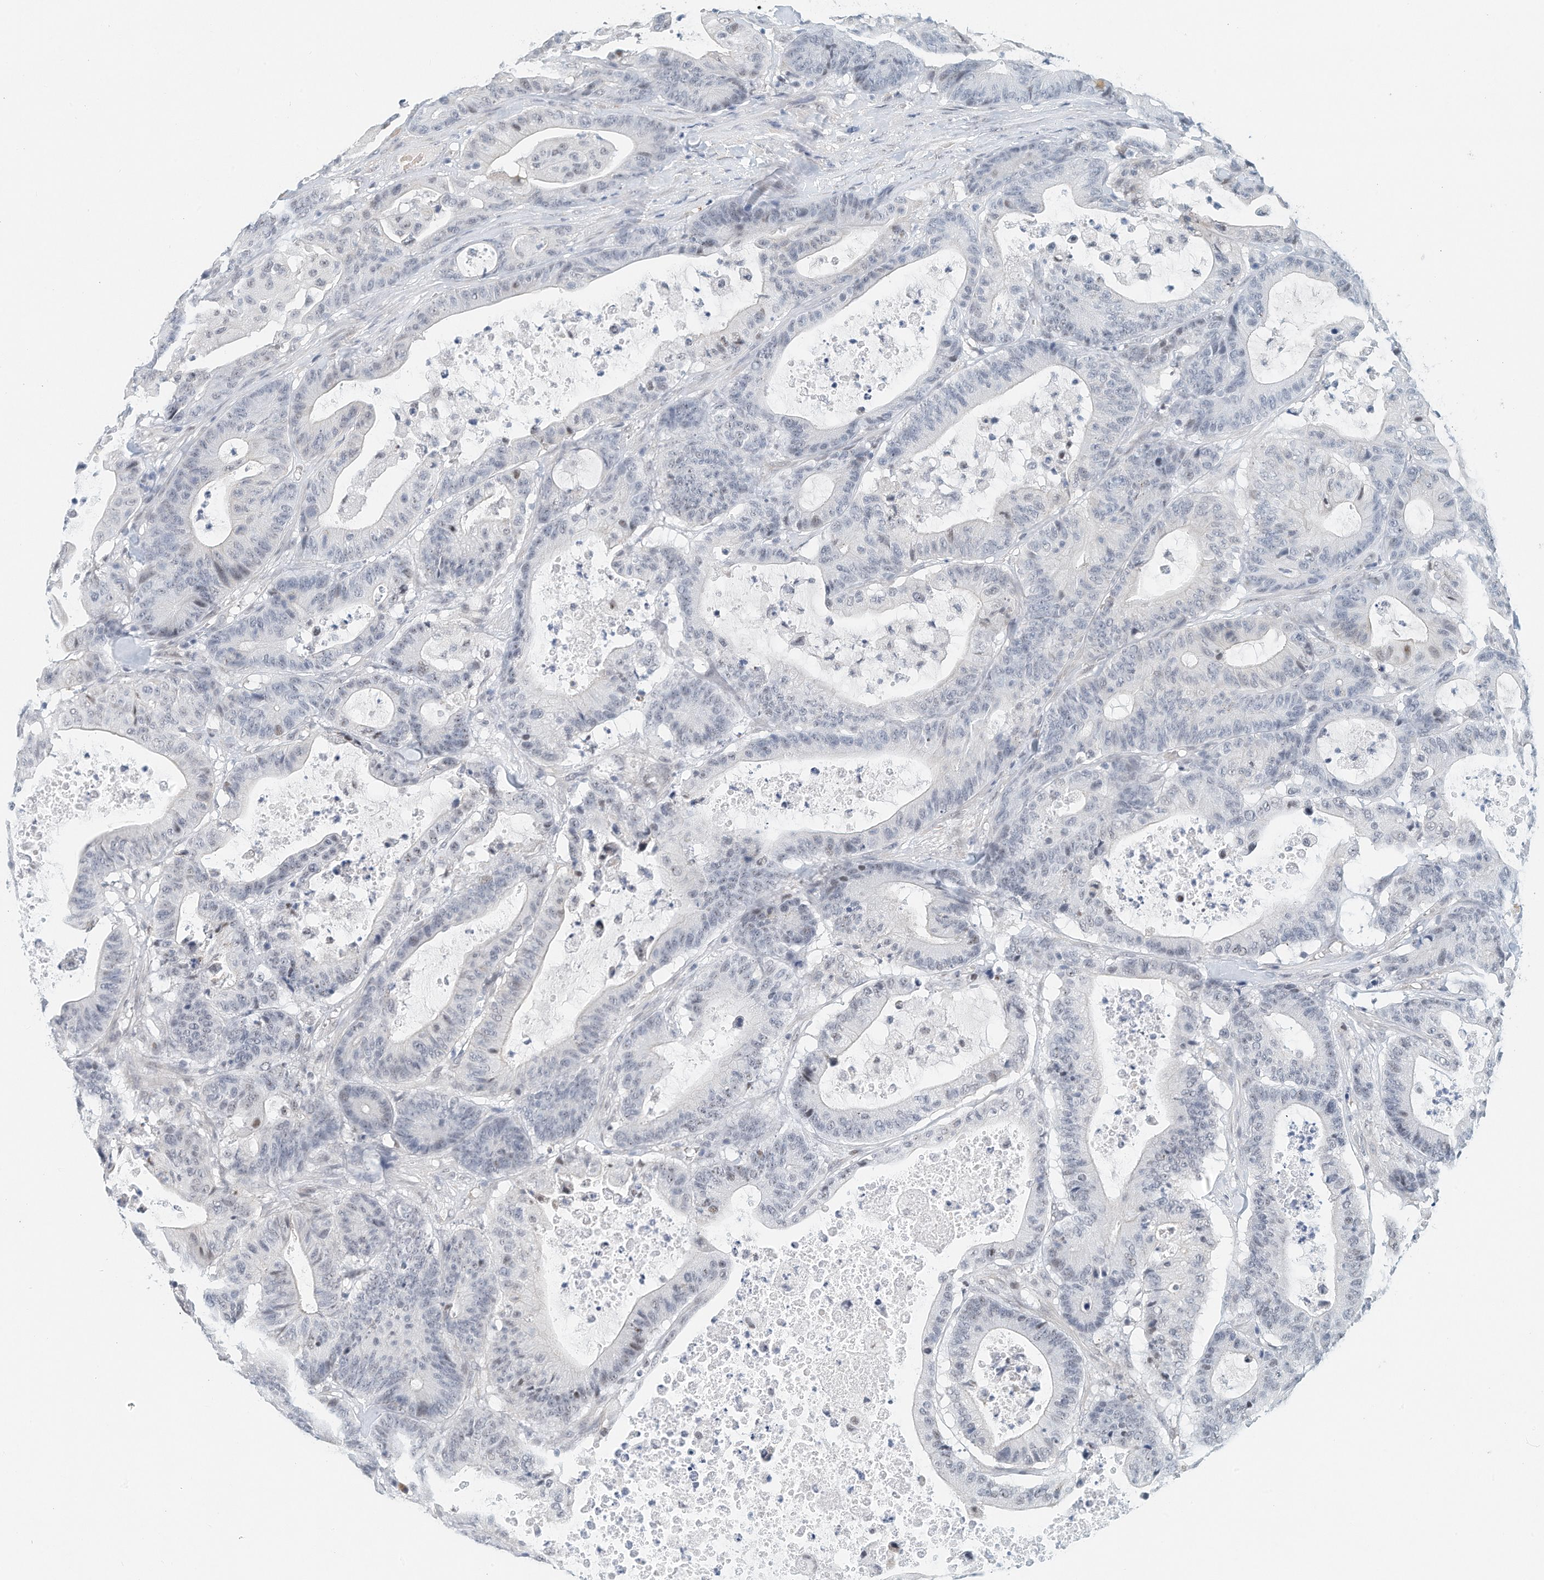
{"staining": {"intensity": "negative", "quantity": "none", "location": "none"}, "tissue": "colorectal cancer", "cell_type": "Tumor cells", "image_type": "cancer", "snomed": [{"axis": "morphology", "description": "Adenocarcinoma, NOS"}, {"axis": "topography", "description": "Colon"}], "caption": "Immunohistochemical staining of human colorectal adenocarcinoma displays no significant expression in tumor cells.", "gene": "ARHGAP28", "patient": {"sex": "female", "age": 84}}